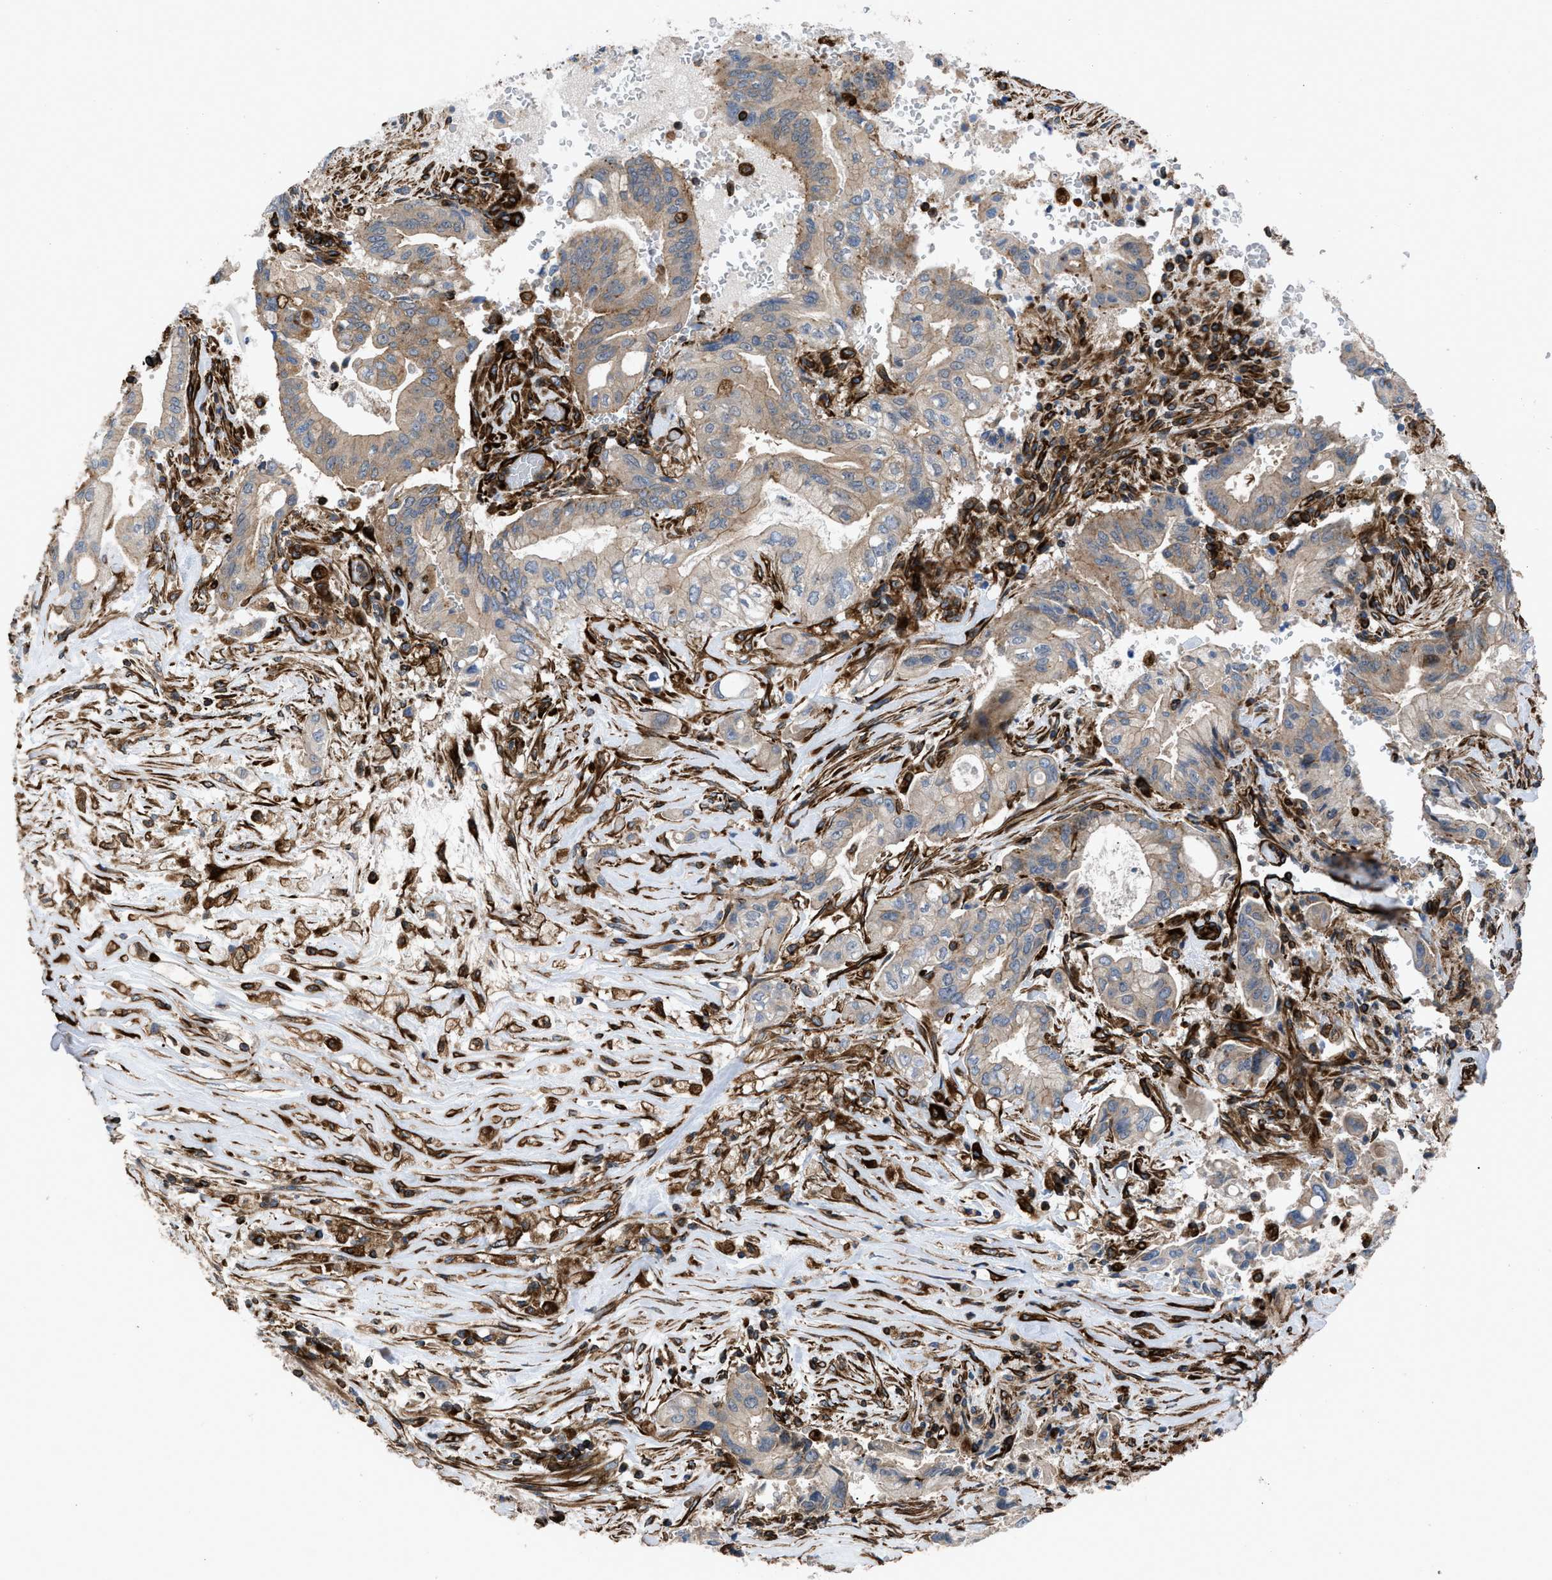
{"staining": {"intensity": "moderate", "quantity": ">75%", "location": "cytoplasmic/membranous"}, "tissue": "pancreatic cancer", "cell_type": "Tumor cells", "image_type": "cancer", "snomed": [{"axis": "morphology", "description": "Adenocarcinoma, NOS"}, {"axis": "topography", "description": "Pancreas"}], "caption": "Pancreatic adenocarcinoma stained with DAB (3,3'-diaminobenzidine) immunohistochemistry demonstrates medium levels of moderate cytoplasmic/membranous staining in approximately >75% of tumor cells. (Stains: DAB (3,3'-diaminobenzidine) in brown, nuclei in blue, Microscopy: brightfield microscopy at high magnification).", "gene": "PTPRE", "patient": {"sex": "female", "age": 73}}